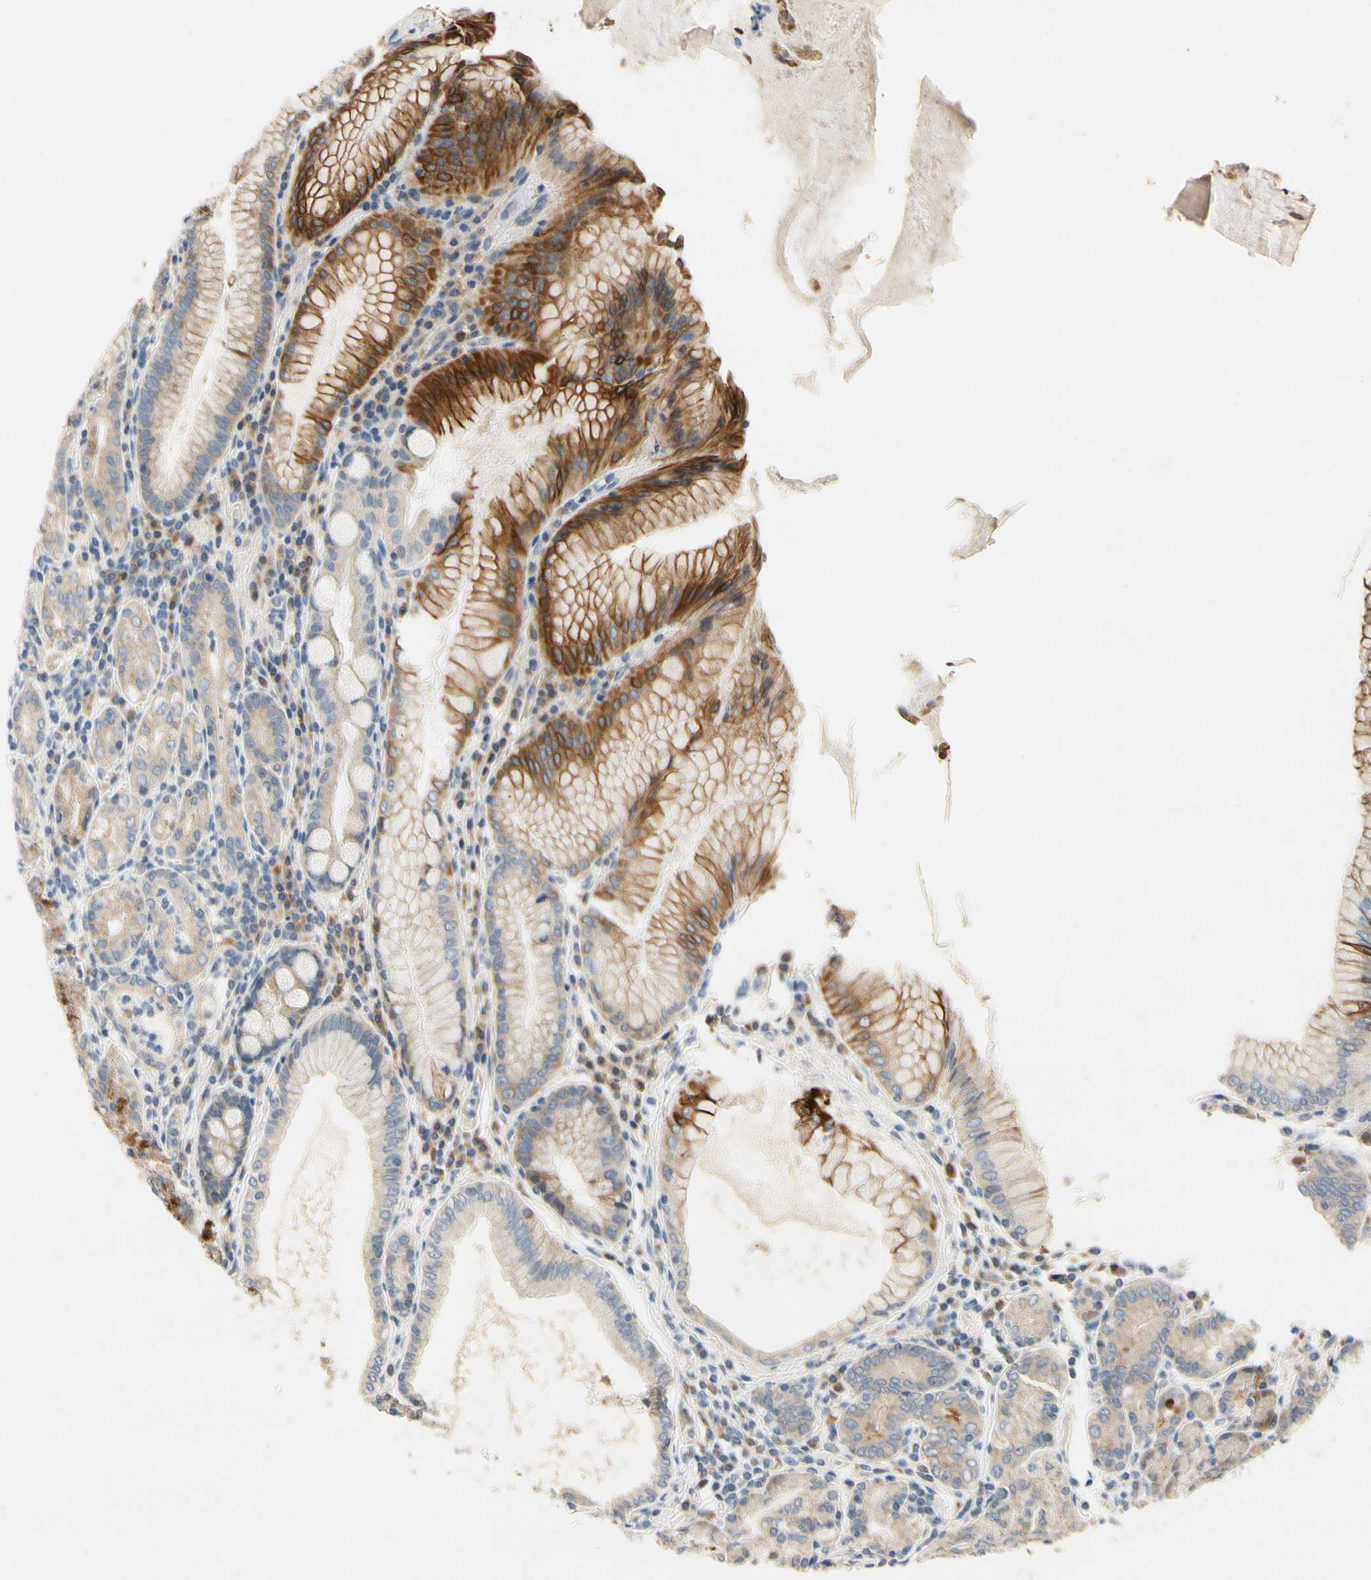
{"staining": {"intensity": "moderate", "quantity": ">75%", "location": "cytoplasmic/membranous"}, "tissue": "stomach", "cell_type": "Glandular cells", "image_type": "normal", "snomed": [{"axis": "morphology", "description": "Normal tissue, NOS"}, {"axis": "topography", "description": "Stomach, lower"}], "caption": "Normal stomach demonstrates moderate cytoplasmic/membranous expression in about >75% of glandular cells, visualized by immunohistochemistry.", "gene": "KLHDC8B", "patient": {"sex": "female", "age": 76}}